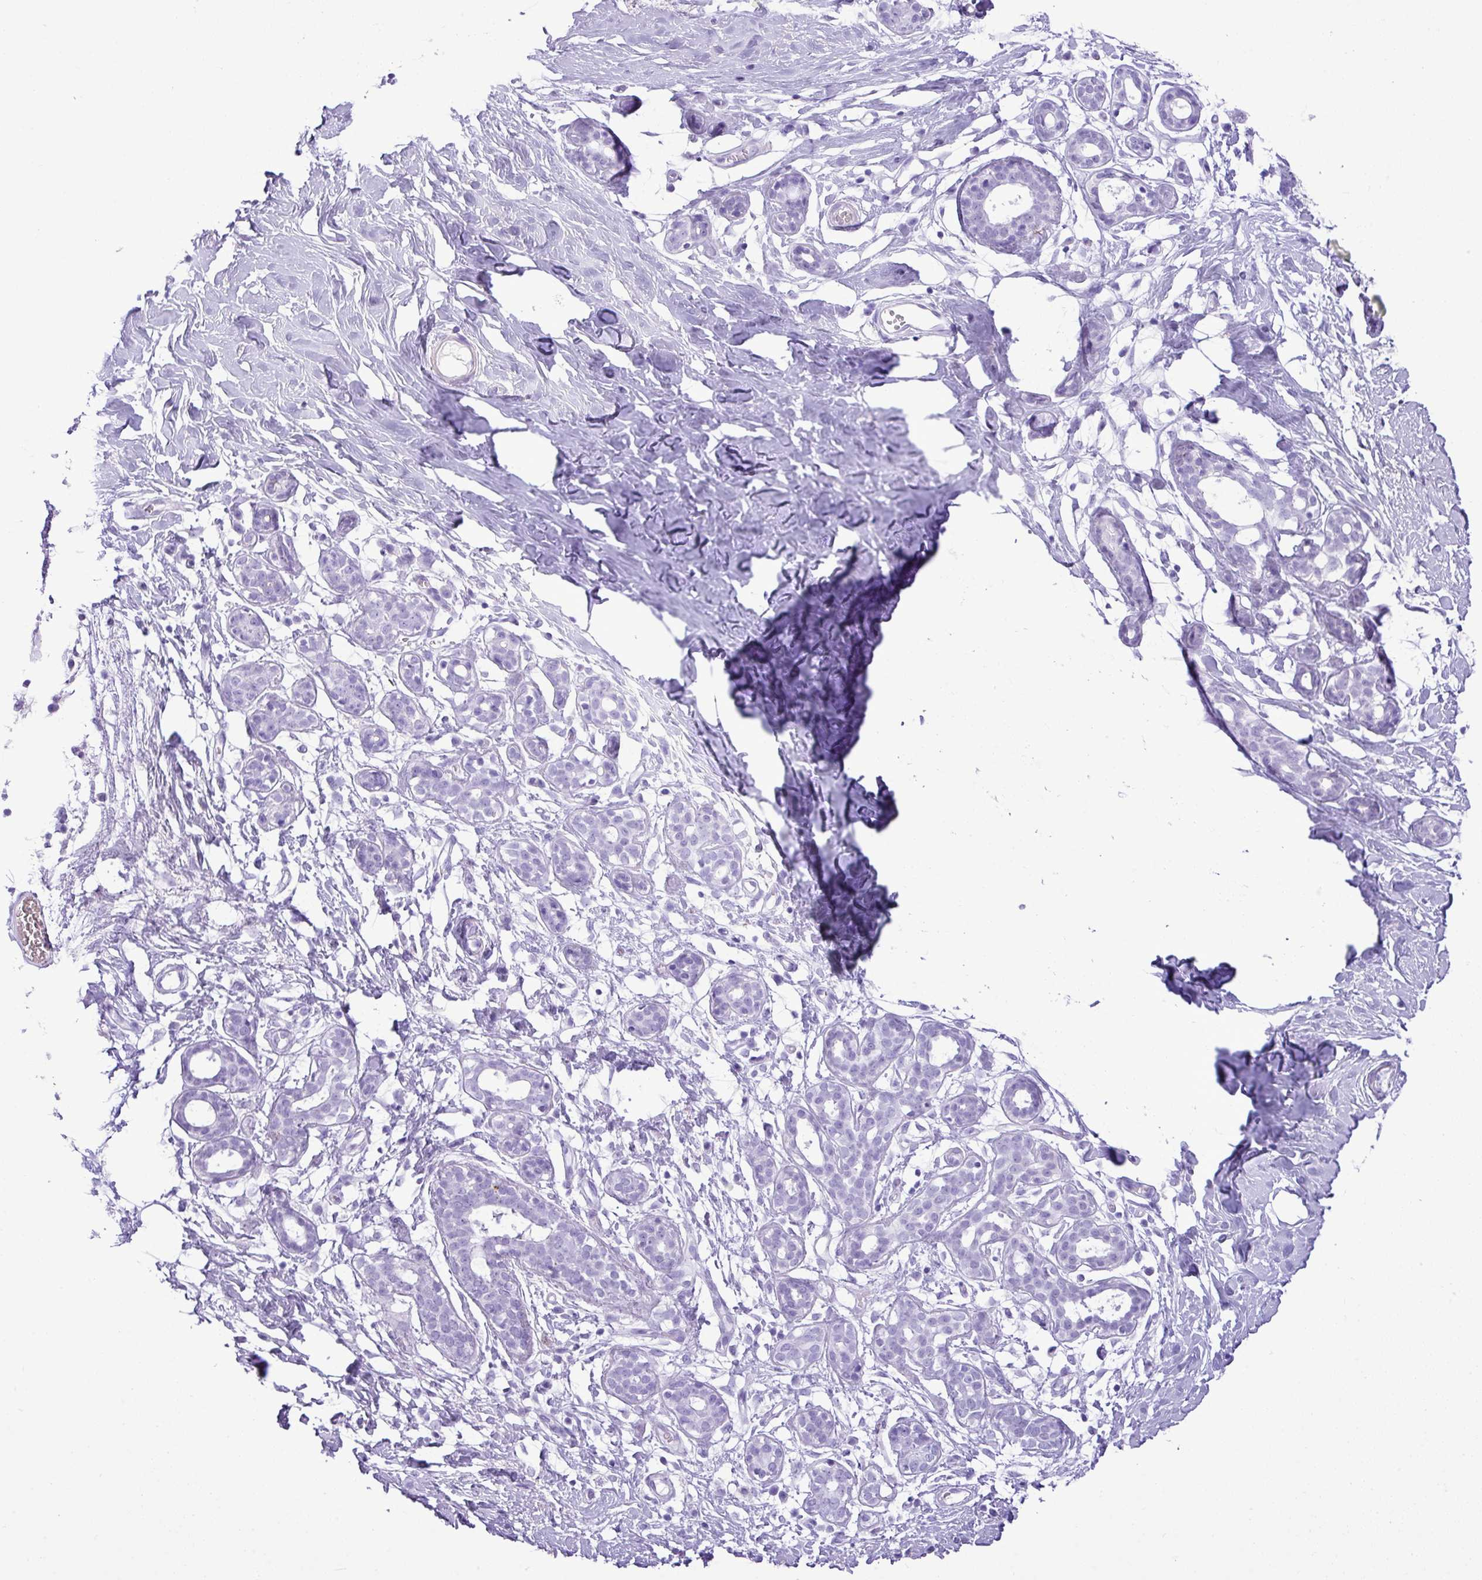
{"staining": {"intensity": "negative", "quantity": "none", "location": "none"}, "tissue": "breast", "cell_type": "Adipocytes", "image_type": "normal", "snomed": [{"axis": "morphology", "description": "Normal tissue, NOS"}, {"axis": "topography", "description": "Breast"}], "caption": "Protein analysis of unremarkable breast demonstrates no significant positivity in adipocytes. (DAB immunohistochemistry (IHC) with hematoxylin counter stain).", "gene": "ZSCAN5A", "patient": {"sex": "female", "age": 27}}